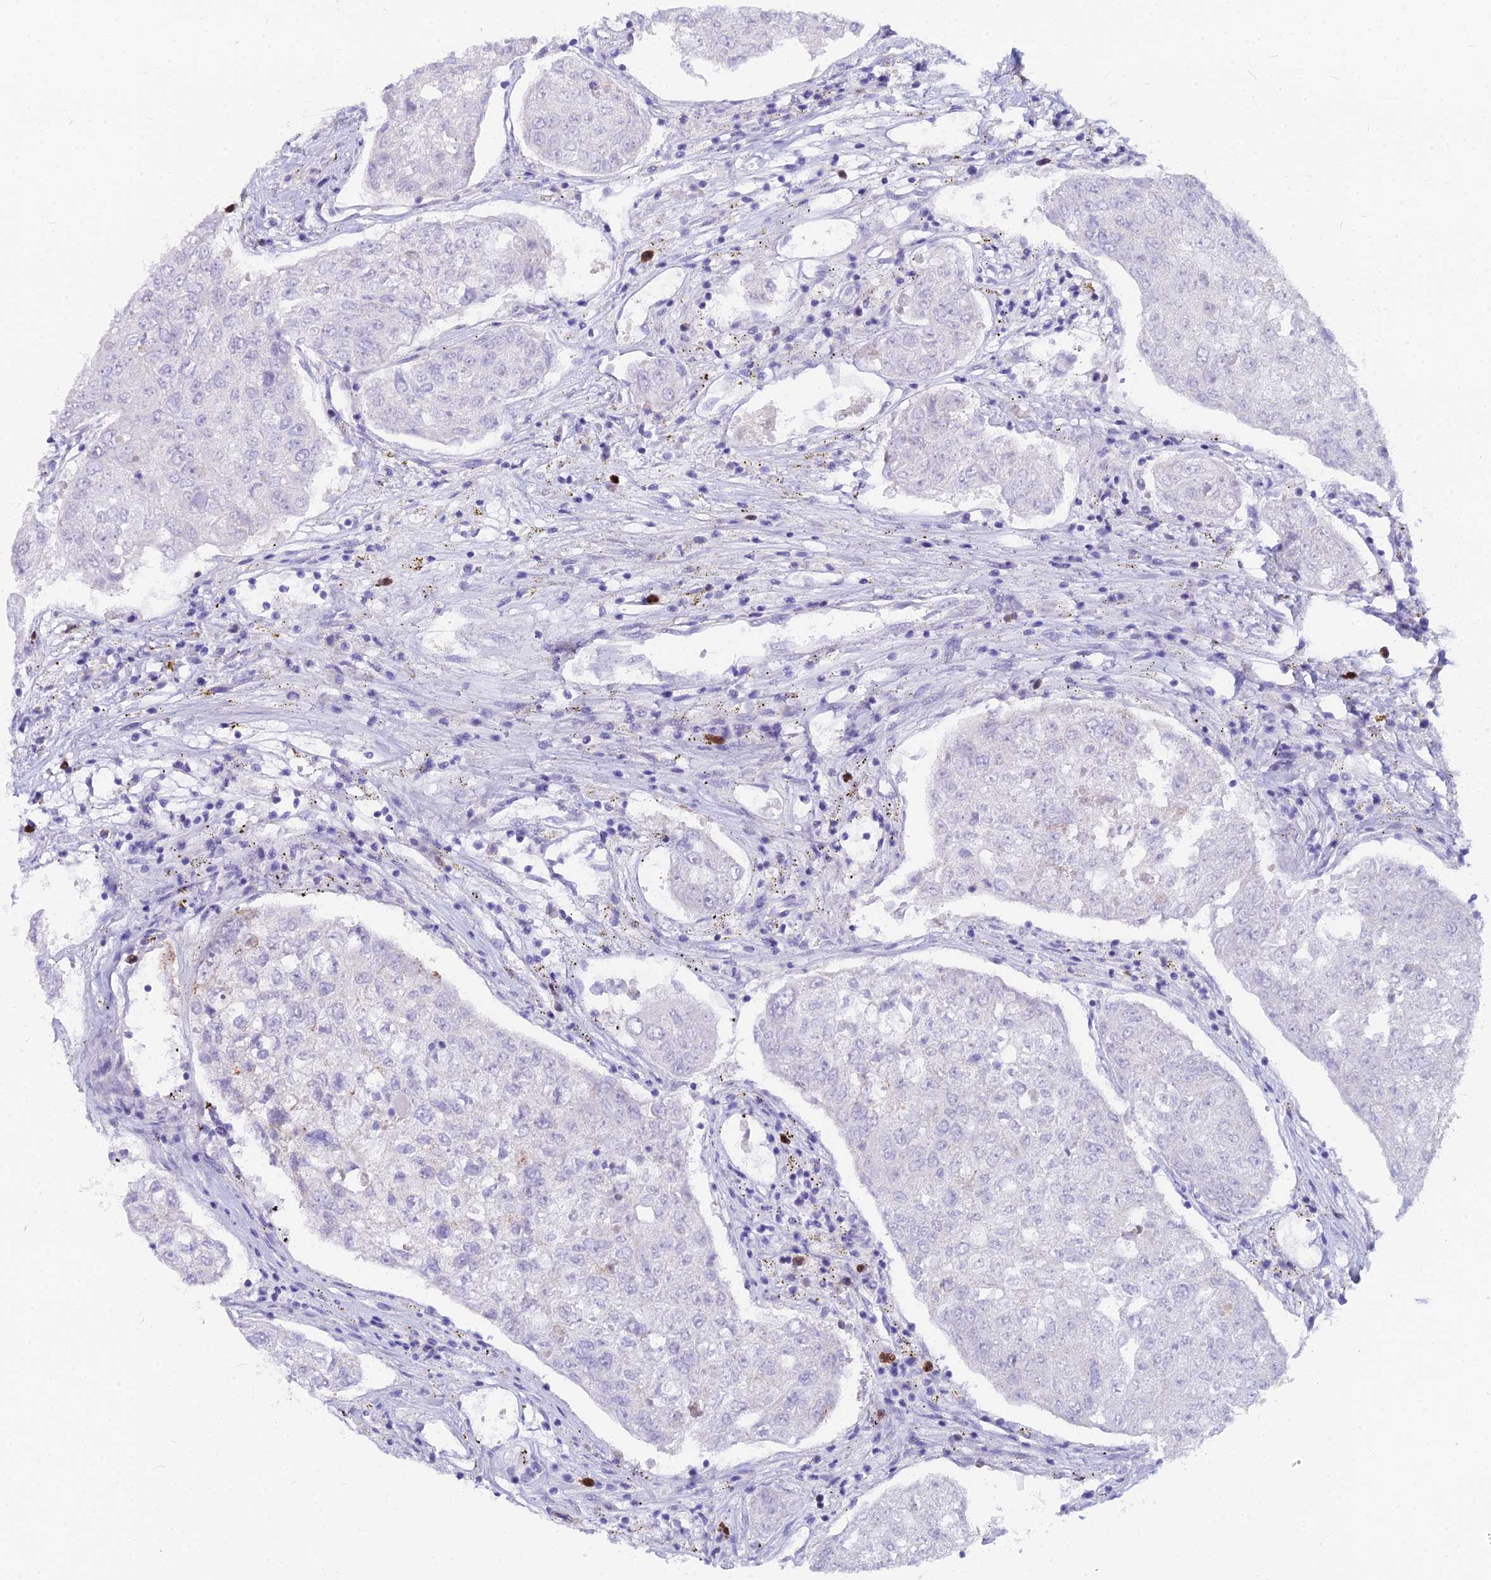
{"staining": {"intensity": "negative", "quantity": "none", "location": "none"}, "tissue": "urothelial cancer", "cell_type": "Tumor cells", "image_type": "cancer", "snomed": [{"axis": "morphology", "description": "Urothelial carcinoma, High grade"}, {"axis": "topography", "description": "Lymph node"}, {"axis": "topography", "description": "Urinary bladder"}], "caption": "Tumor cells are negative for protein expression in human high-grade urothelial carcinoma.", "gene": "NUSAP1", "patient": {"sex": "male", "age": 51}}